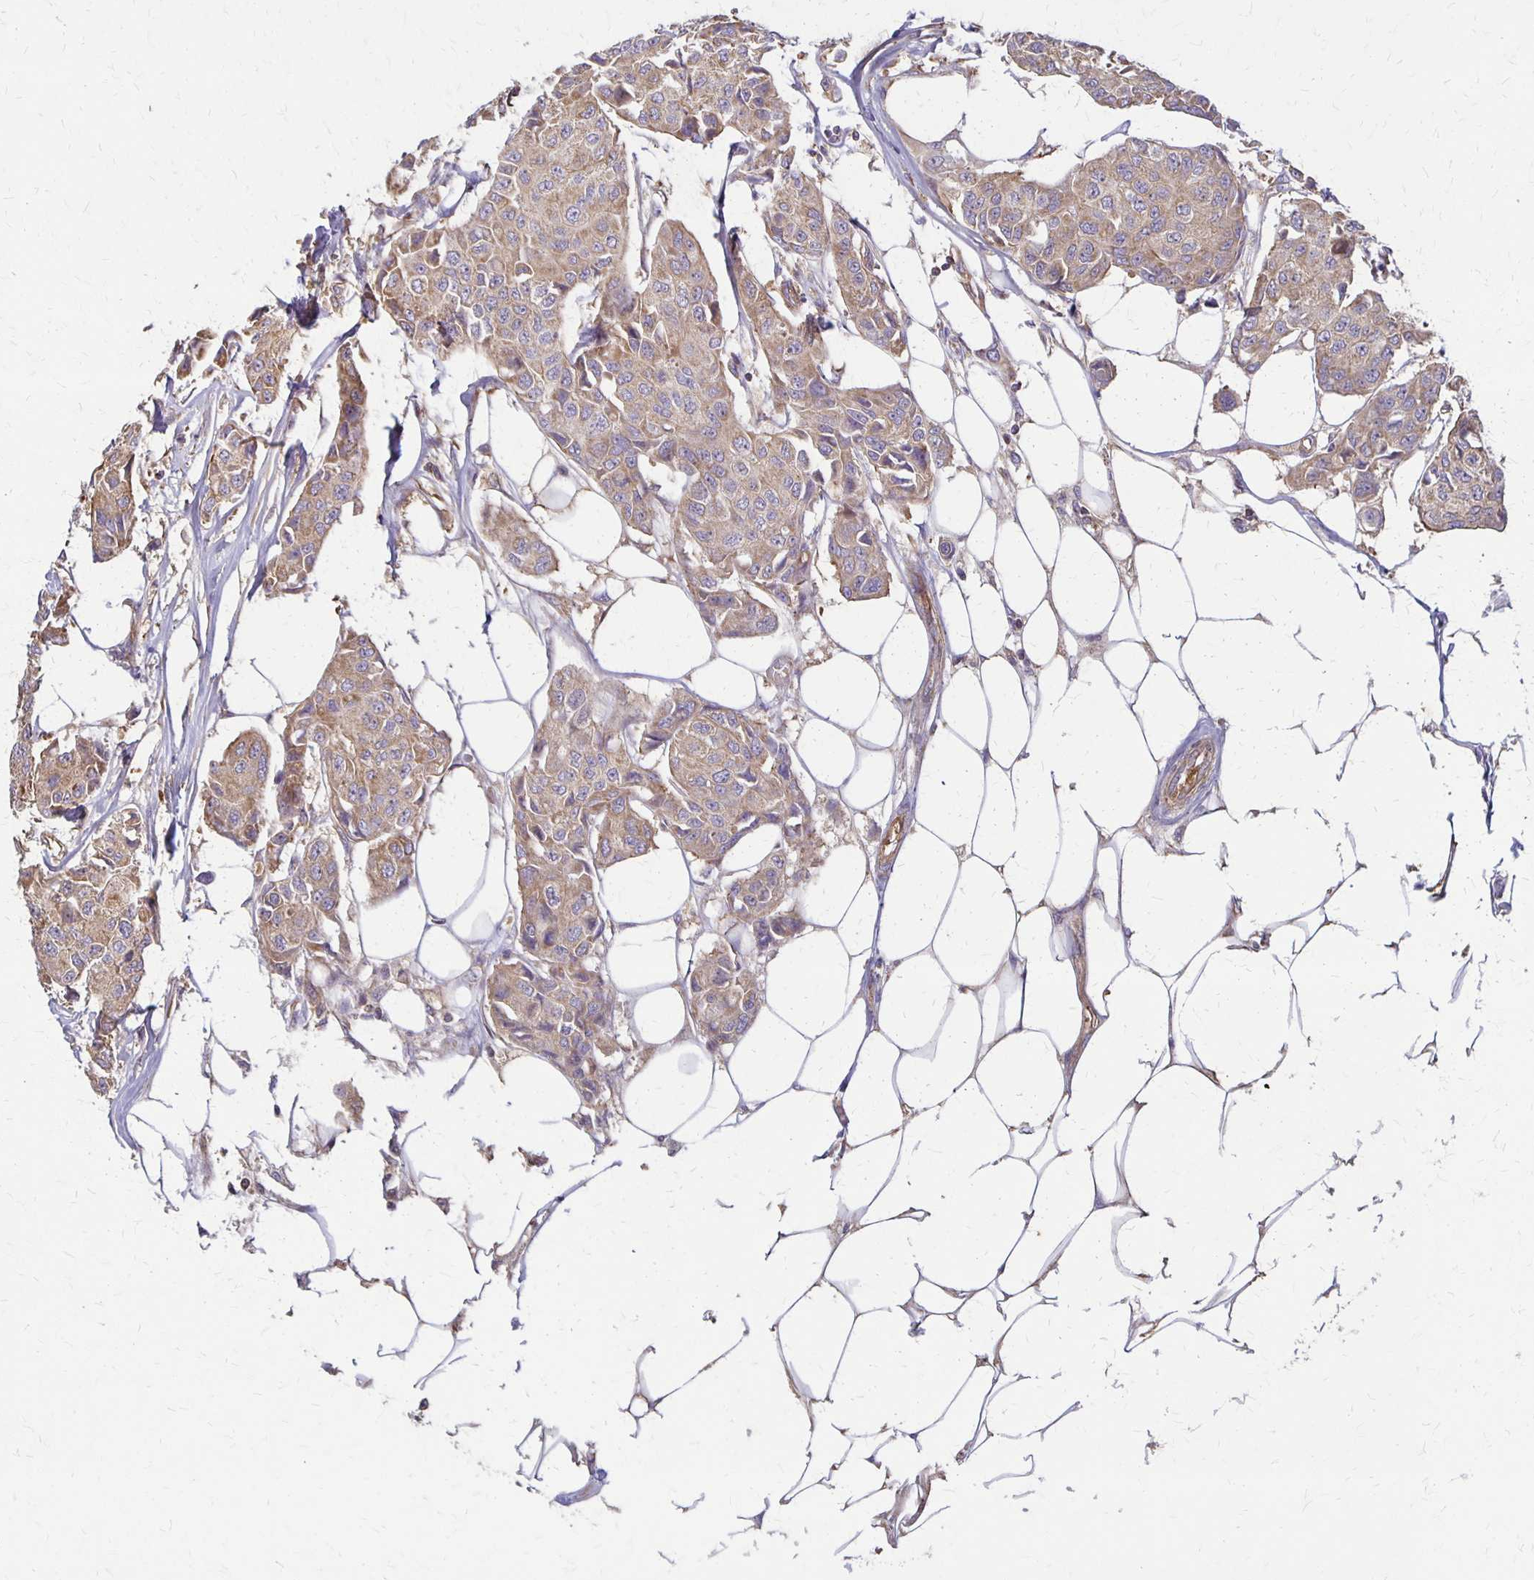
{"staining": {"intensity": "weak", "quantity": "25%-75%", "location": "cytoplasmic/membranous"}, "tissue": "breast cancer", "cell_type": "Tumor cells", "image_type": "cancer", "snomed": [{"axis": "morphology", "description": "Duct carcinoma"}, {"axis": "topography", "description": "Breast"}, {"axis": "topography", "description": "Lymph node"}], "caption": "IHC of human infiltrating ductal carcinoma (breast) demonstrates low levels of weak cytoplasmic/membranous expression in approximately 25%-75% of tumor cells. (Brightfield microscopy of DAB IHC at high magnification).", "gene": "EIF4EBP2", "patient": {"sex": "female", "age": 80}}